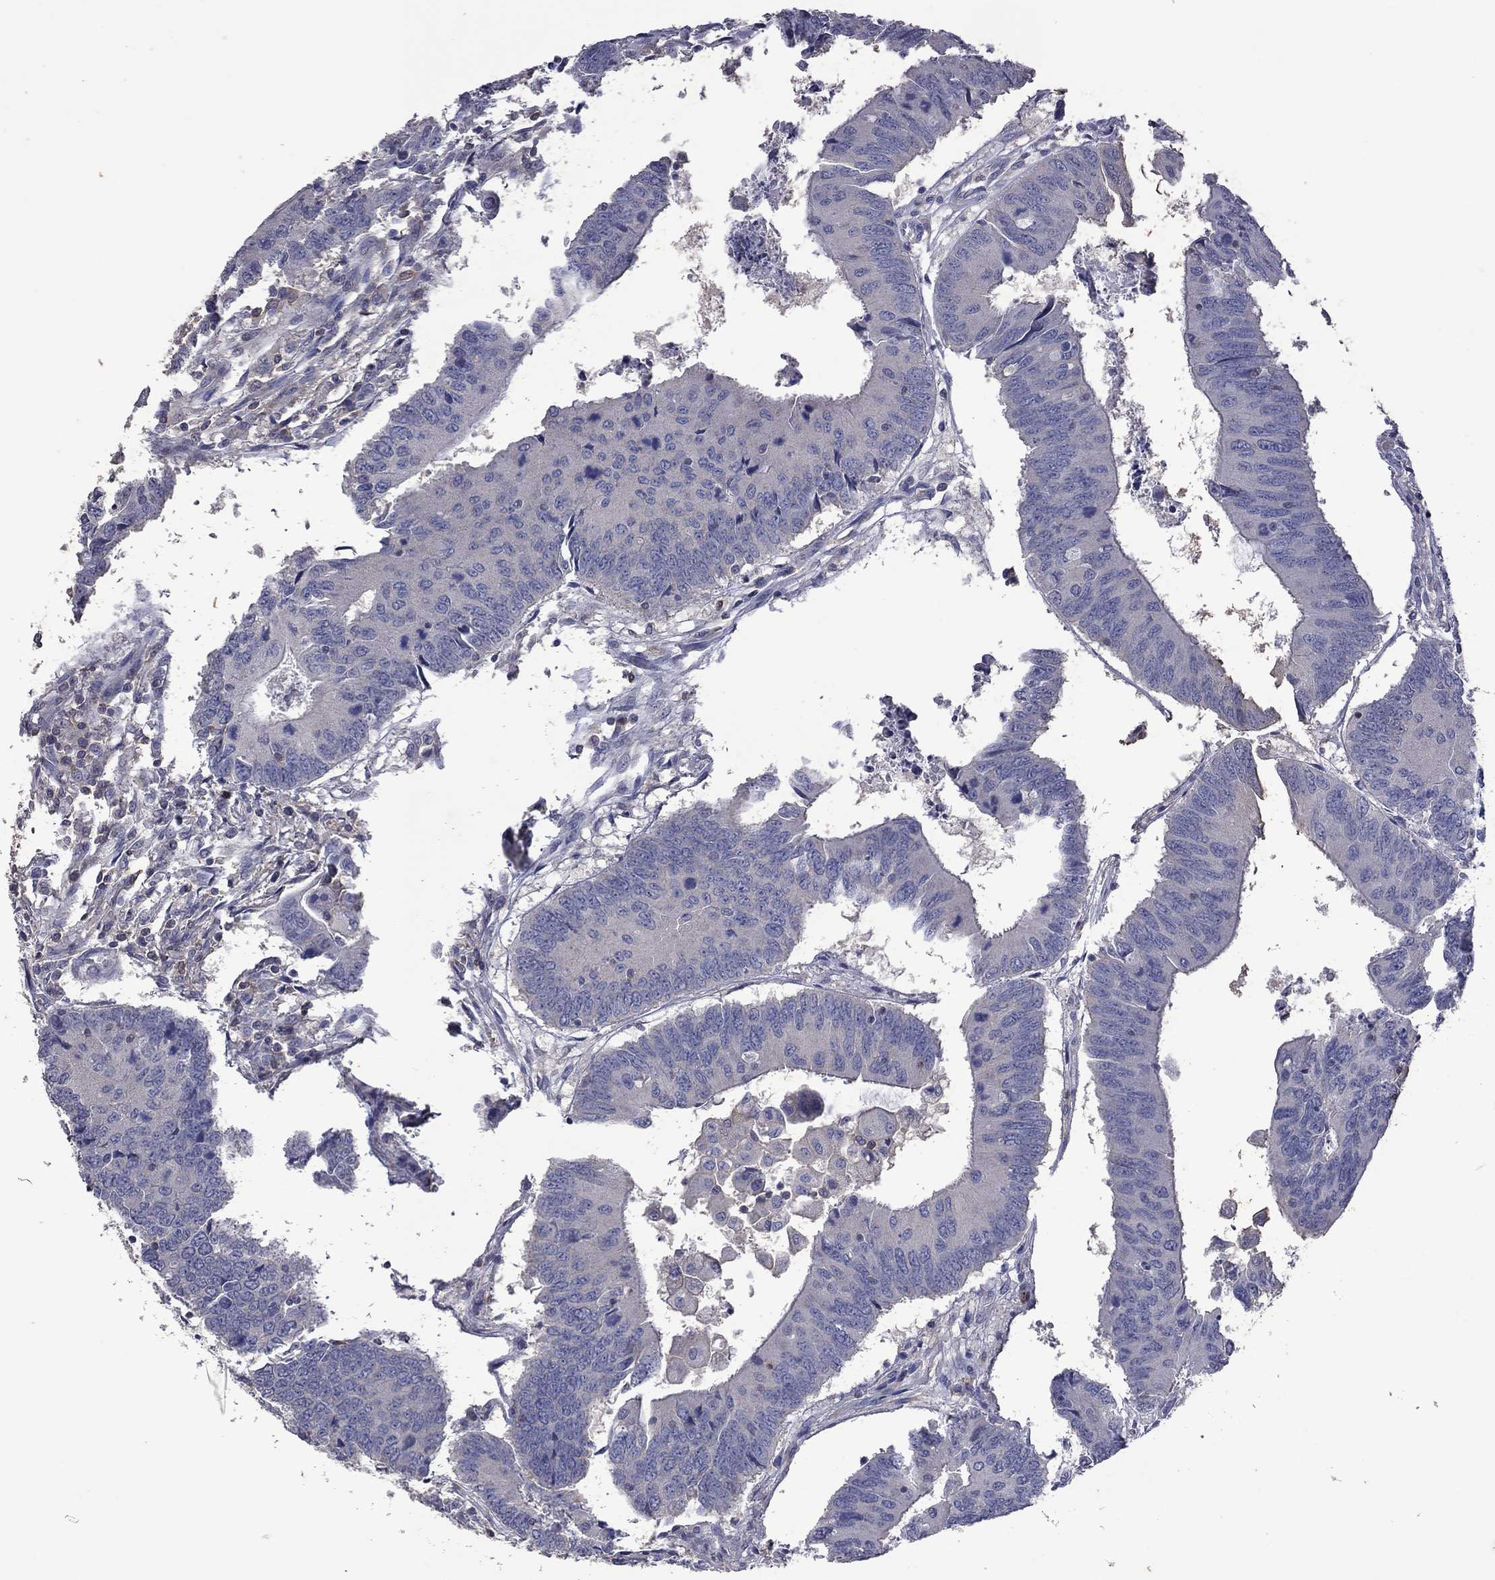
{"staining": {"intensity": "negative", "quantity": "none", "location": "none"}, "tissue": "colorectal cancer", "cell_type": "Tumor cells", "image_type": "cancer", "snomed": [{"axis": "morphology", "description": "Adenocarcinoma, NOS"}, {"axis": "topography", "description": "Rectum"}], "caption": "Immunohistochemistry (IHC) of colorectal cancer demonstrates no expression in tumor cells.", "gene": "IPCEF1", "patient": {"sex": "male", "age": 67}}